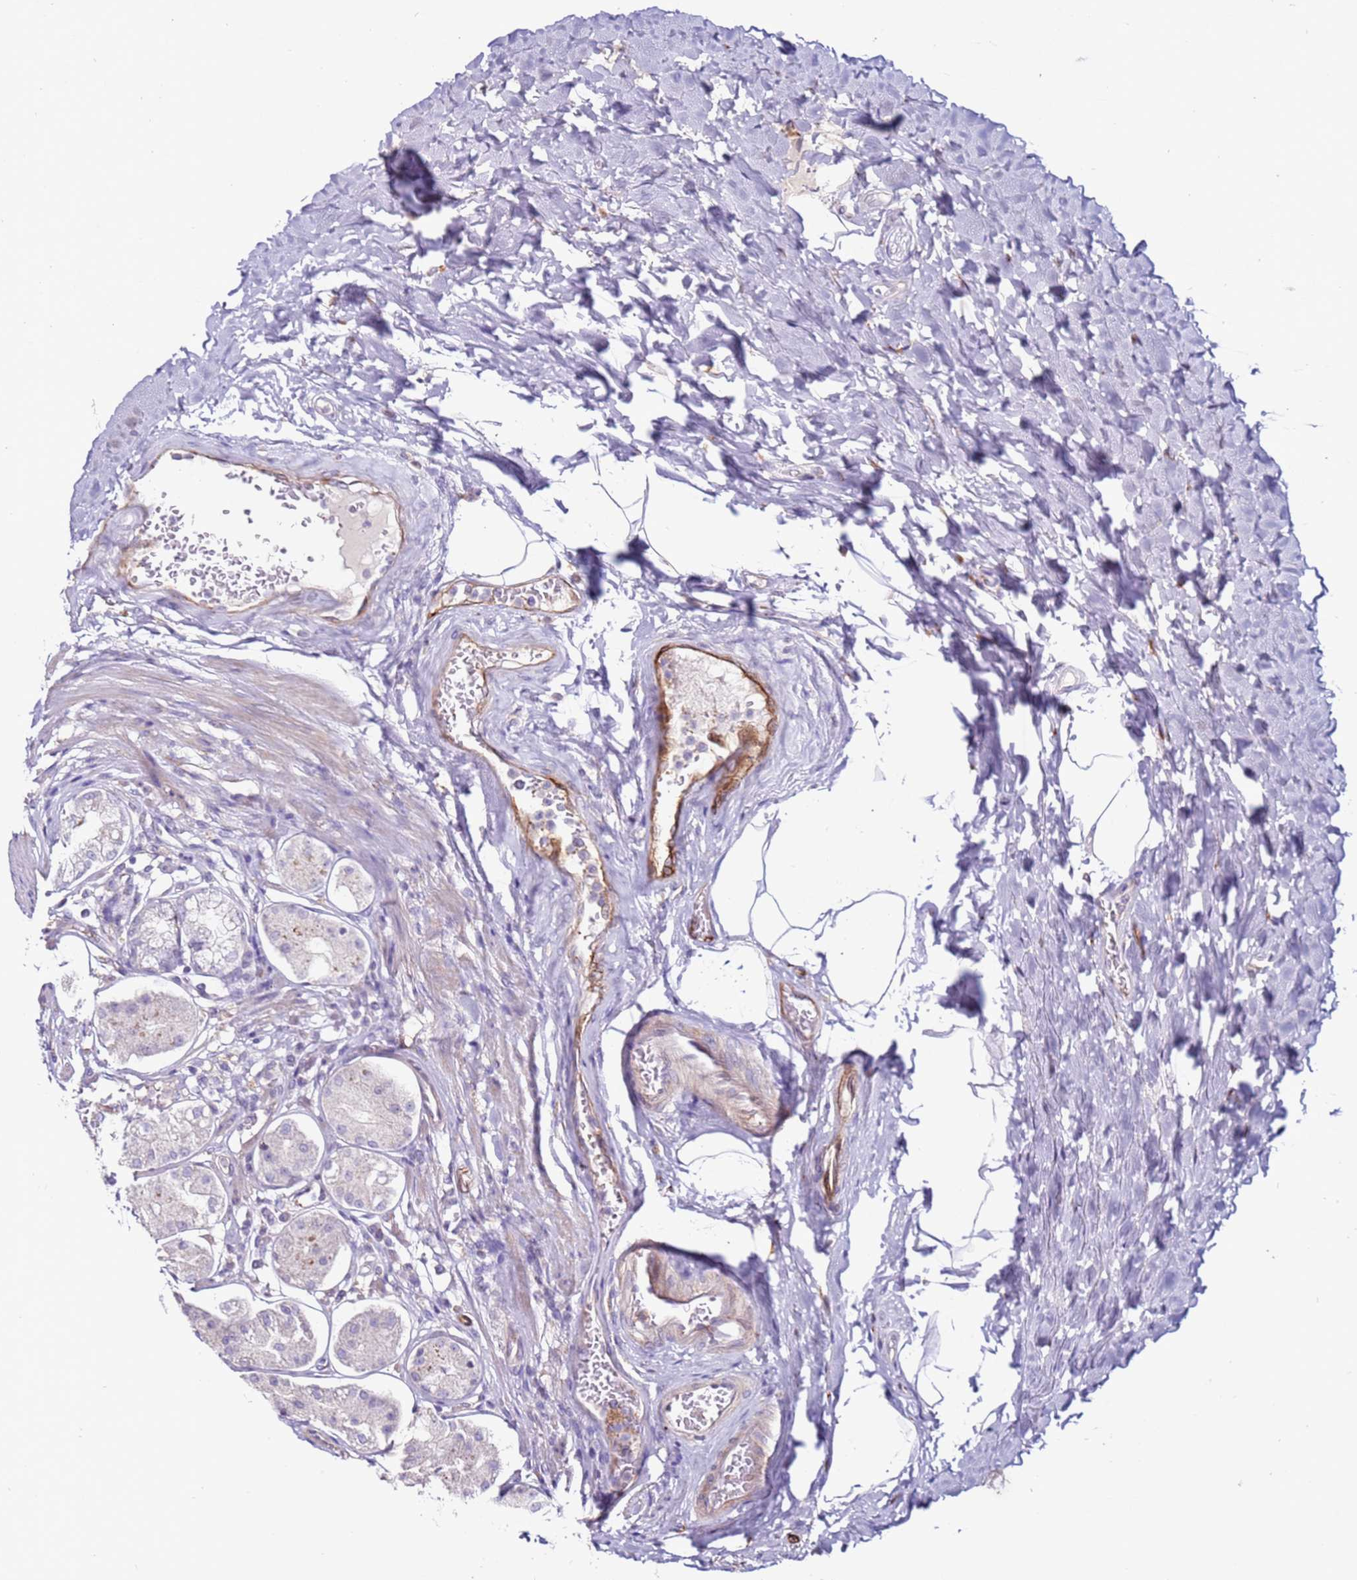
{"staining": {"intensity": "negative", "quantity": "none", "location": "none"}, "tissue": "stomach", "cell_type": "Glandular cells", "image_type": "normal", "snomed": [{"axis": "morphology", "description": "Normal tissue, NOS"}, {"axis": "topography", "description": "Stomach, lower"}], "caption": "Immunohistochemistry (IHC) photomicrograph of unremarkable human stomach stained for a protein (brown), which reveals no expression in glandular cells. (Stains: DAB (3,3'-diaminobenzidine) IHC with hematoxylin counter stain, Microscopy: brightfield microscopy at high magnification).", "gene": "CLEC4M", "patient": {"sex": "female", "age": 56}}